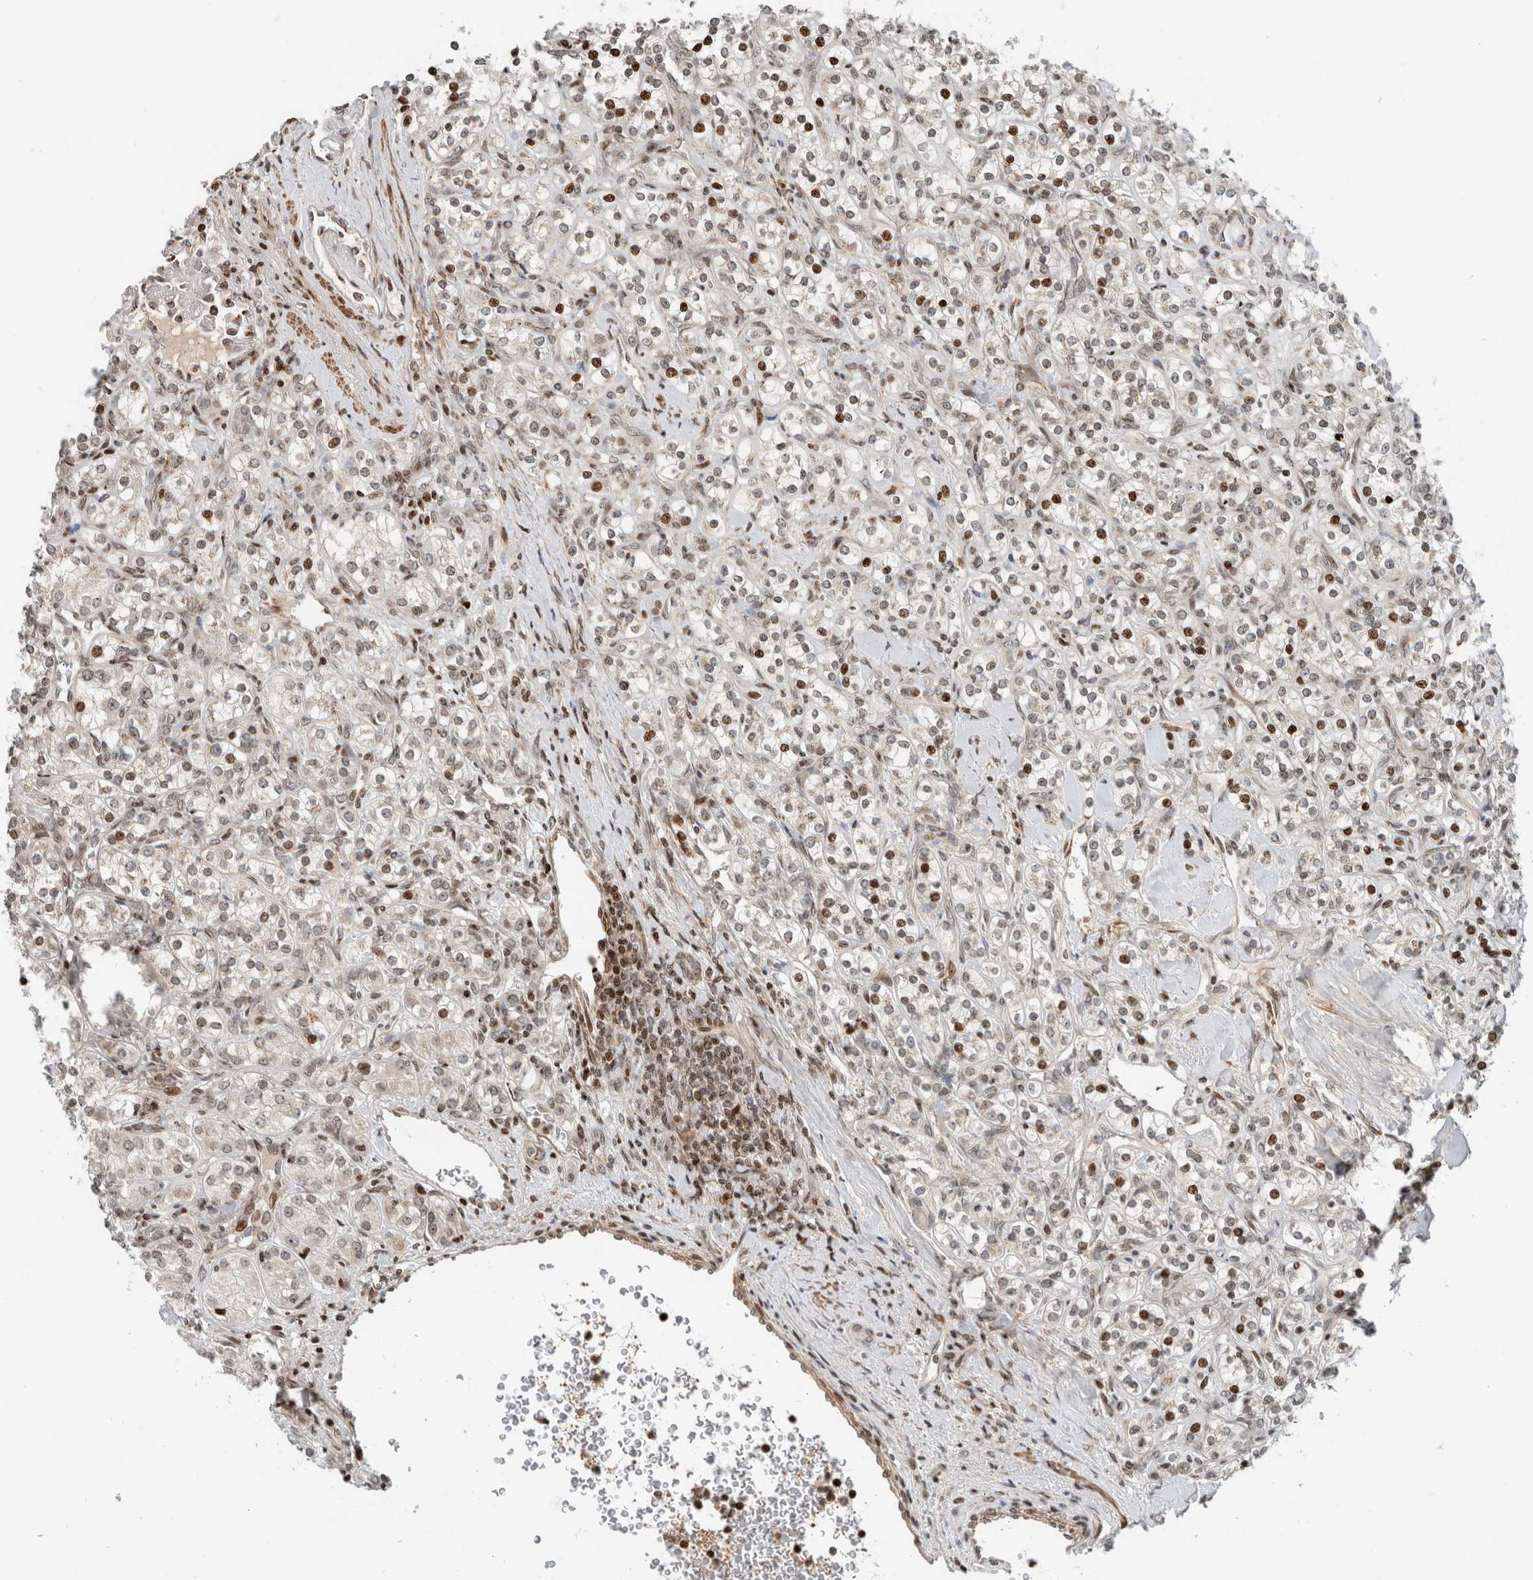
{"staining": {"intensity": "moderate", "quantity": "<25%", "location": "nuclear"}, "tissue": "renal cancer", "cell_type": "Tumor cells", "image_type": "cancer", "snomed": [{"axis": "morphology", "description": "Adenocarcinoma, NOS"}, {"axis": "topography", "description": "Kidney"}], "caption": "A micrograph of renal cancer stained for a protein exhibits moderate nuclear brown staining in tumor cells.", "gene": "GINS4", "patient": {"sex": "male", "age": 77}}